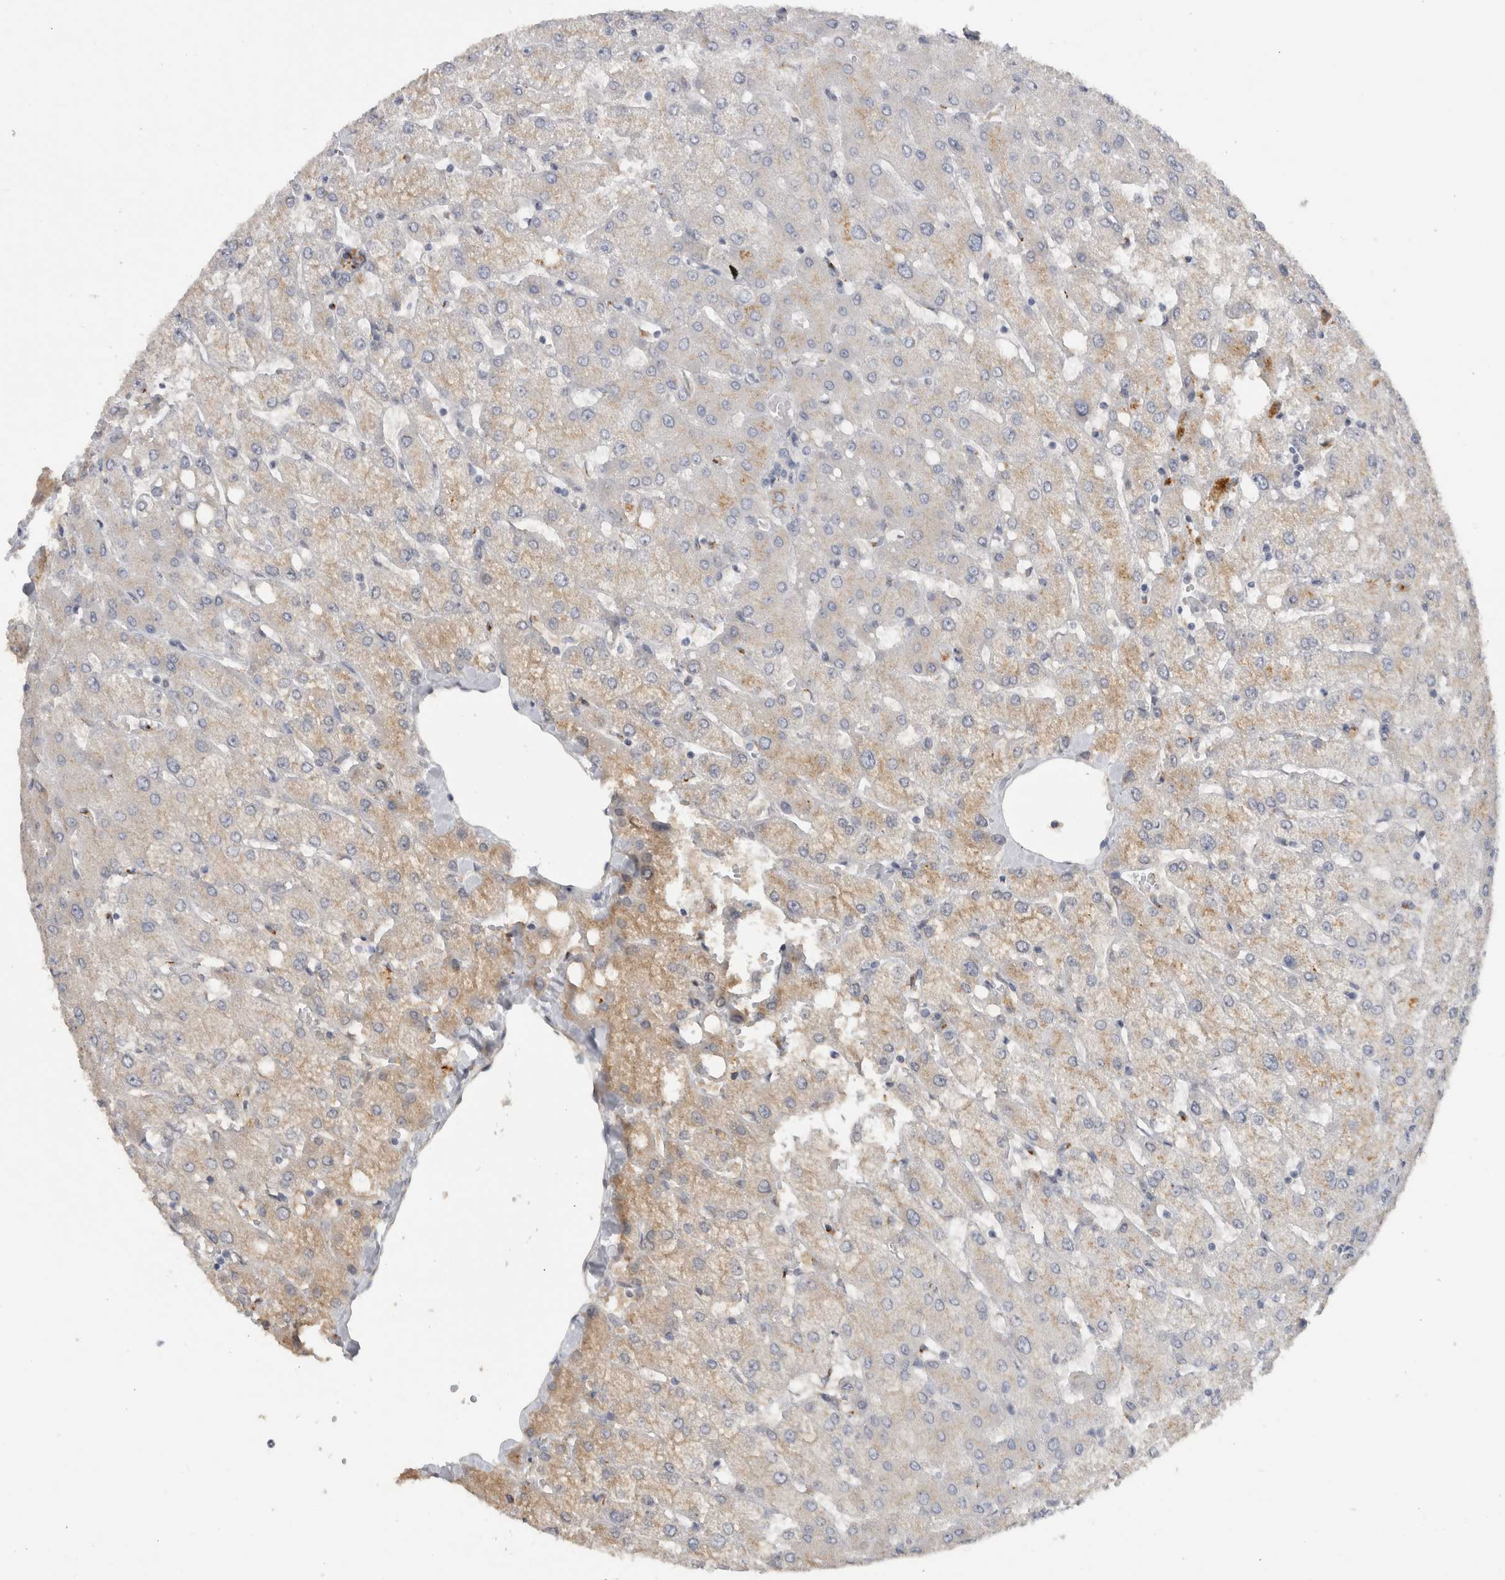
{"staining": {"intensity": "strong", "quantity": "25%-75%", "location": "cytoplasmic/membranous"}, "tissue": "liver", "cell_type": "Cholangiocytes", "image_type": "normal", "snomed": [{"axis": "morphology", "description": "Normal tissue, NOS"}, {"axis": "topography", "description": "Liver"}], "caption": "DAB (3,3'-diaminobenzidine) immunohistochemical staining of benign liver displays strong cytoplasmic/membranous protein staining in approximately 25%-75% of cholangiocytes. The protein of interest is shown in brown color, while the nuclei are stained blue.", "gene": "MGAT1", "patient": {"sex": "female", "age": 54}}